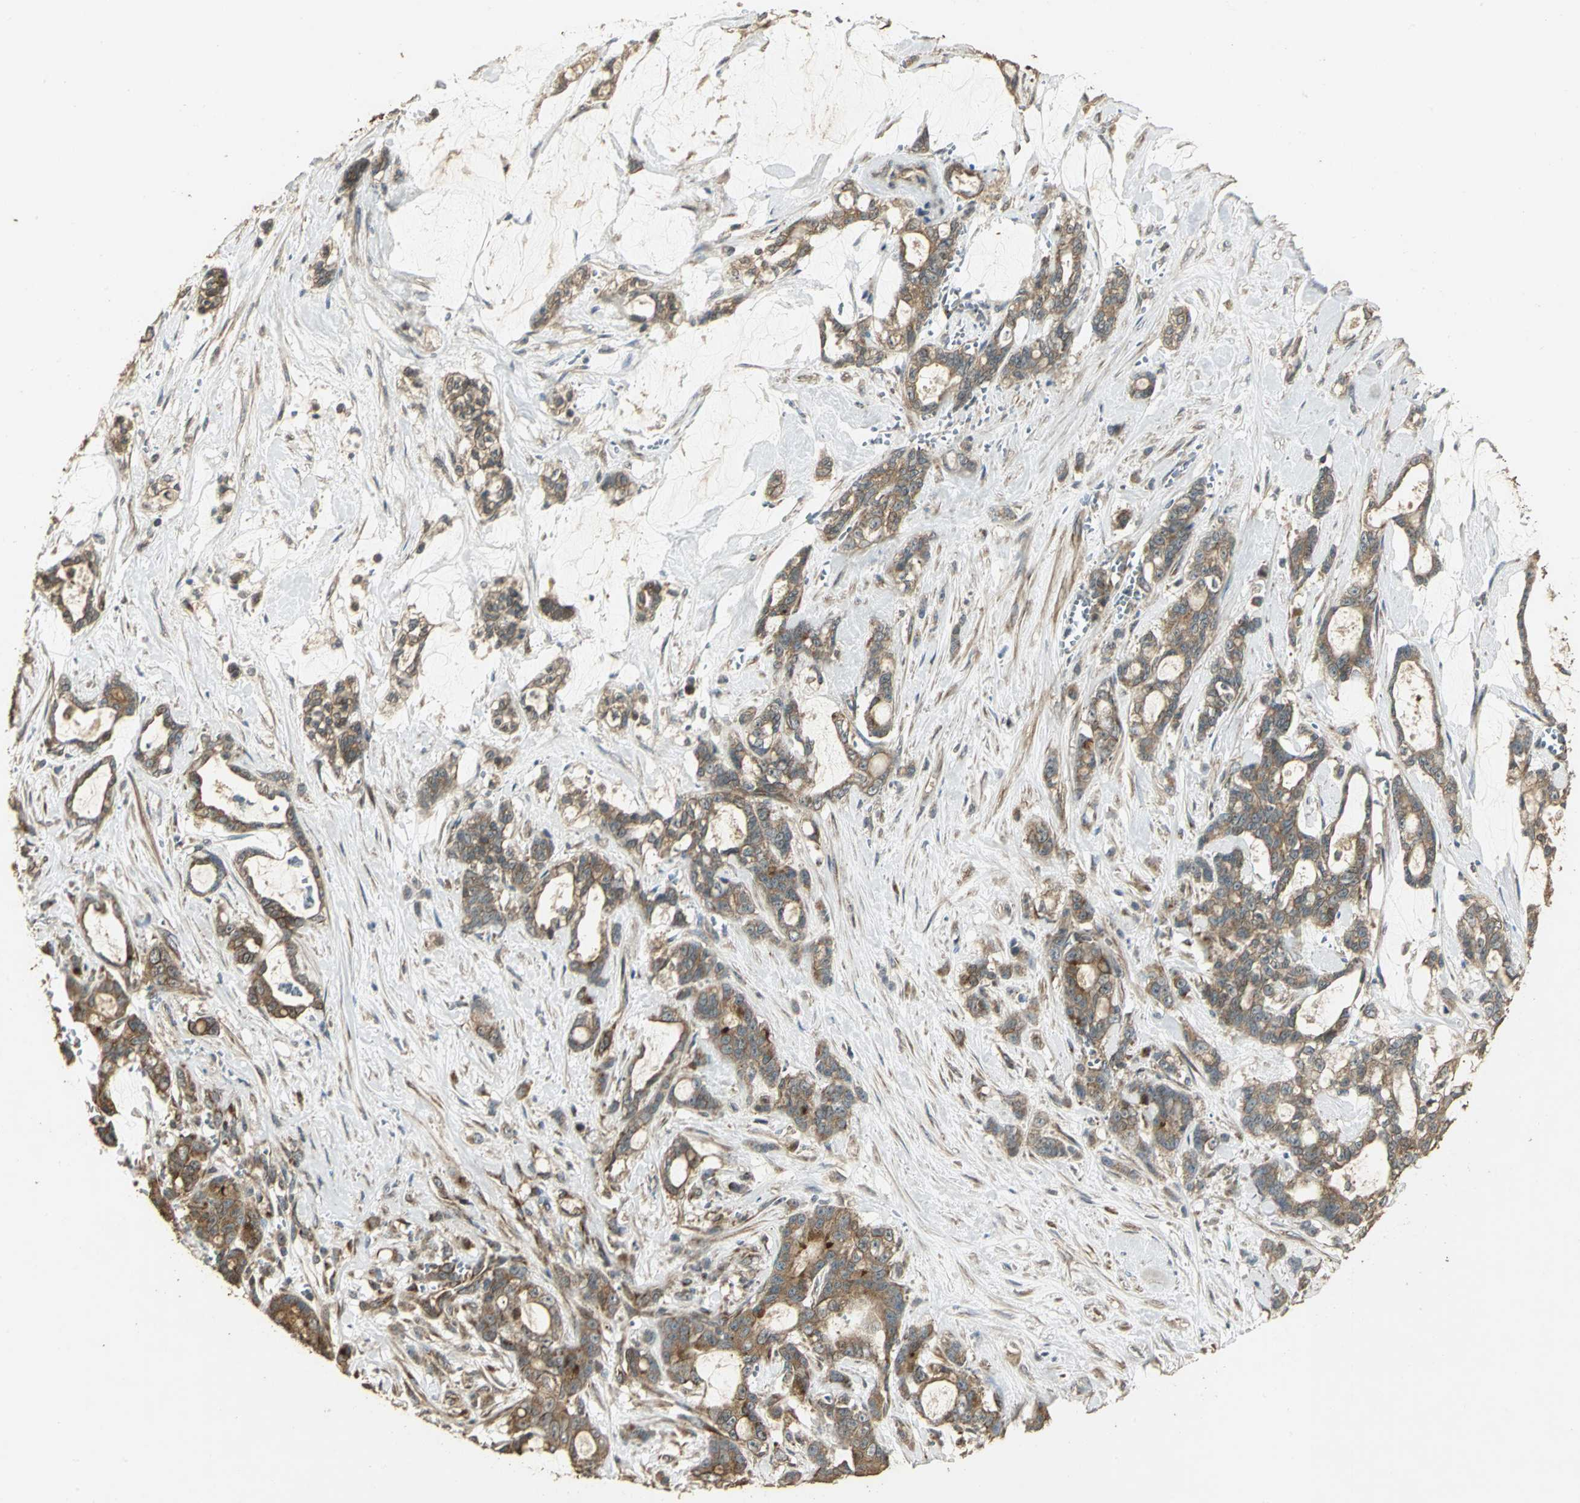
{"staining": {"intensity": "moderate", "quantity": ">75%", "location": "cytoplasmic/membranous"}, "tissue": "pancreatic cancer", "cell_type": "Tumor cells", "image_type": "cancer", "snomed": [{"axis": "morphology", "description": "Adenocarcinoma, NOS"}, {"axis": "topography", "description": "Pancreas"}], "caption": "A brown stain highlights moderate cytoplasmic/membranous positivity of a protein in pancreatic adenocarcinoma tumor cells.", "gene": "KANK1", "patient": {"sex": "female", "age": 73}}